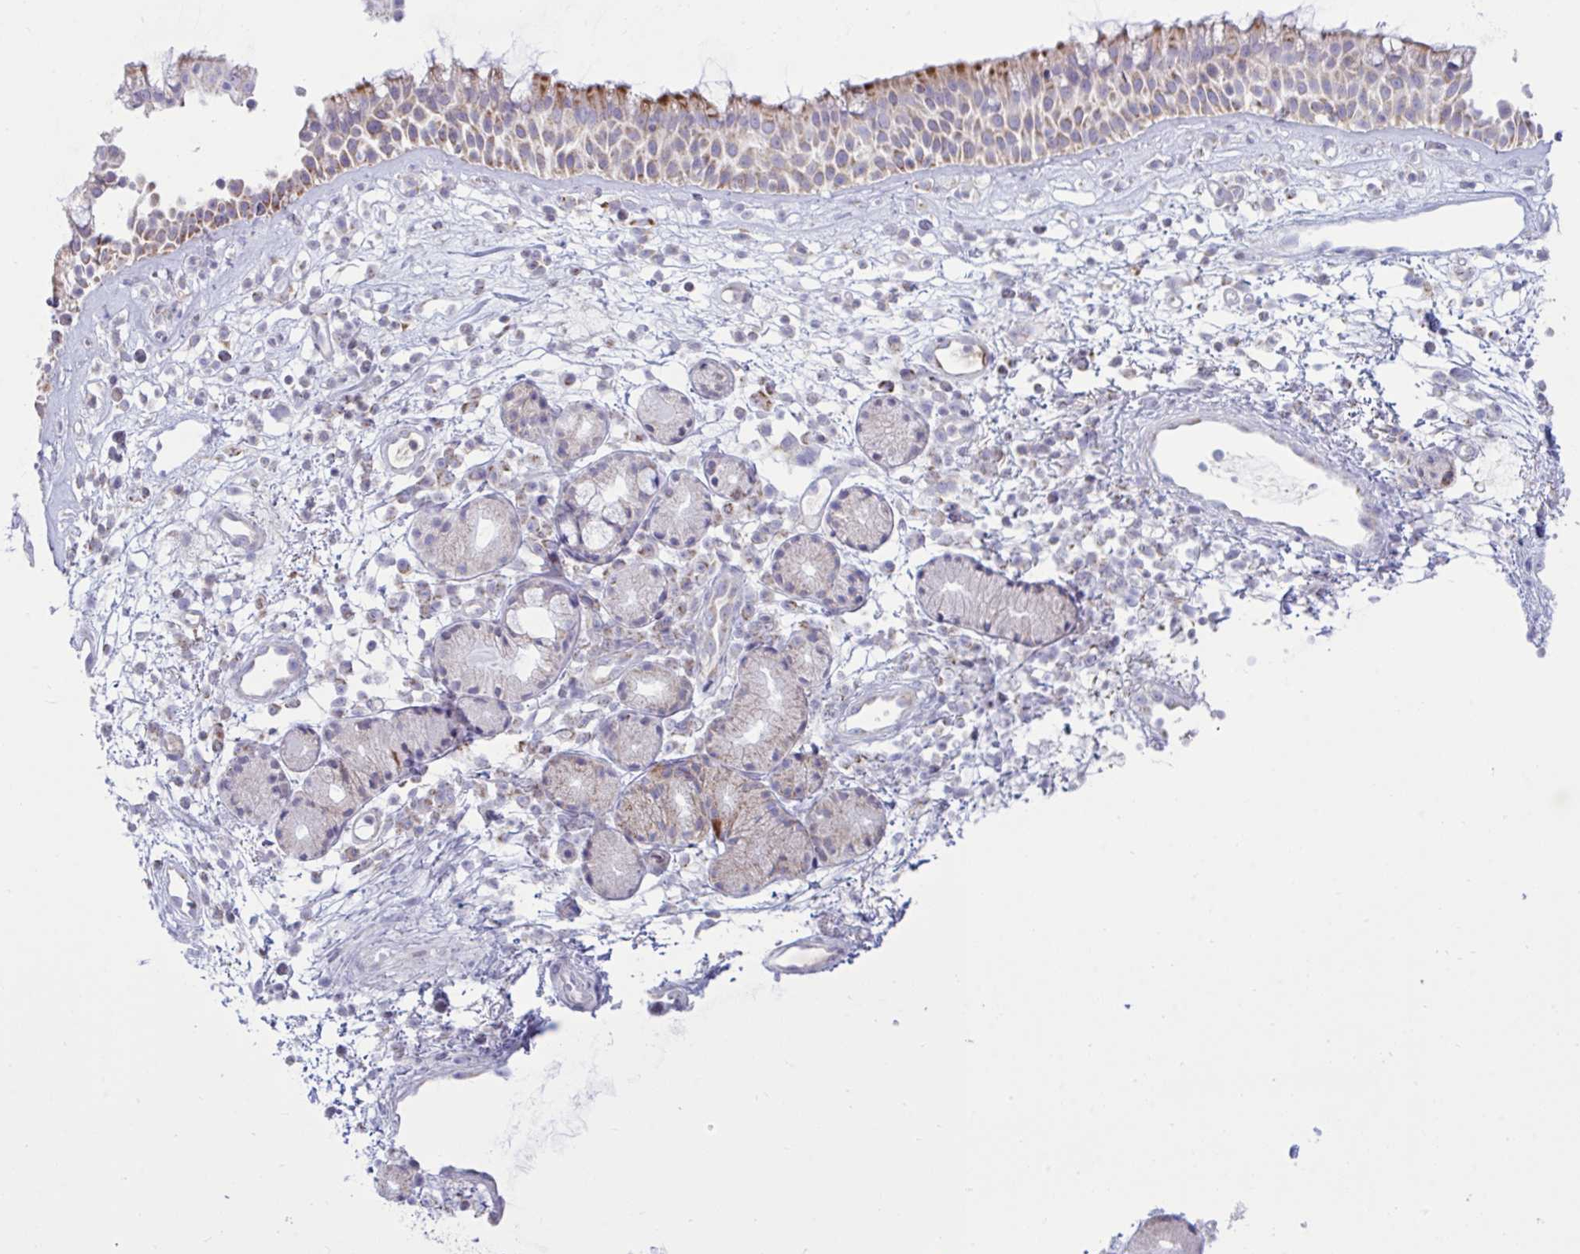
{"staining": {"intensity": "strong", "quantity": "<25%", "location": "cytoplasmic/membranous"}, "tissue": "nasopharynx", "cell_type": "Respiratory epithelial cells", "image_type": "normal", "snomed": [{"axis": "morphology", "description": "Normal tissue, NOS"}, {"axis": "topography", "description": "Nasopharynx"}], "caption": "High-magnification brightfield microscopy of unremarkable nasopharynx stained with DAB (3,3'-diaminobenzidine) (brown) and counterstained with hematoxylin (blue). respiratory epithelial cells exhibit strong cytoplasmic/membranous expression is appreciated in approximately<25% of cells.", "gene": "HSPE1", "patient": {"sex": "female", "age": 70}}